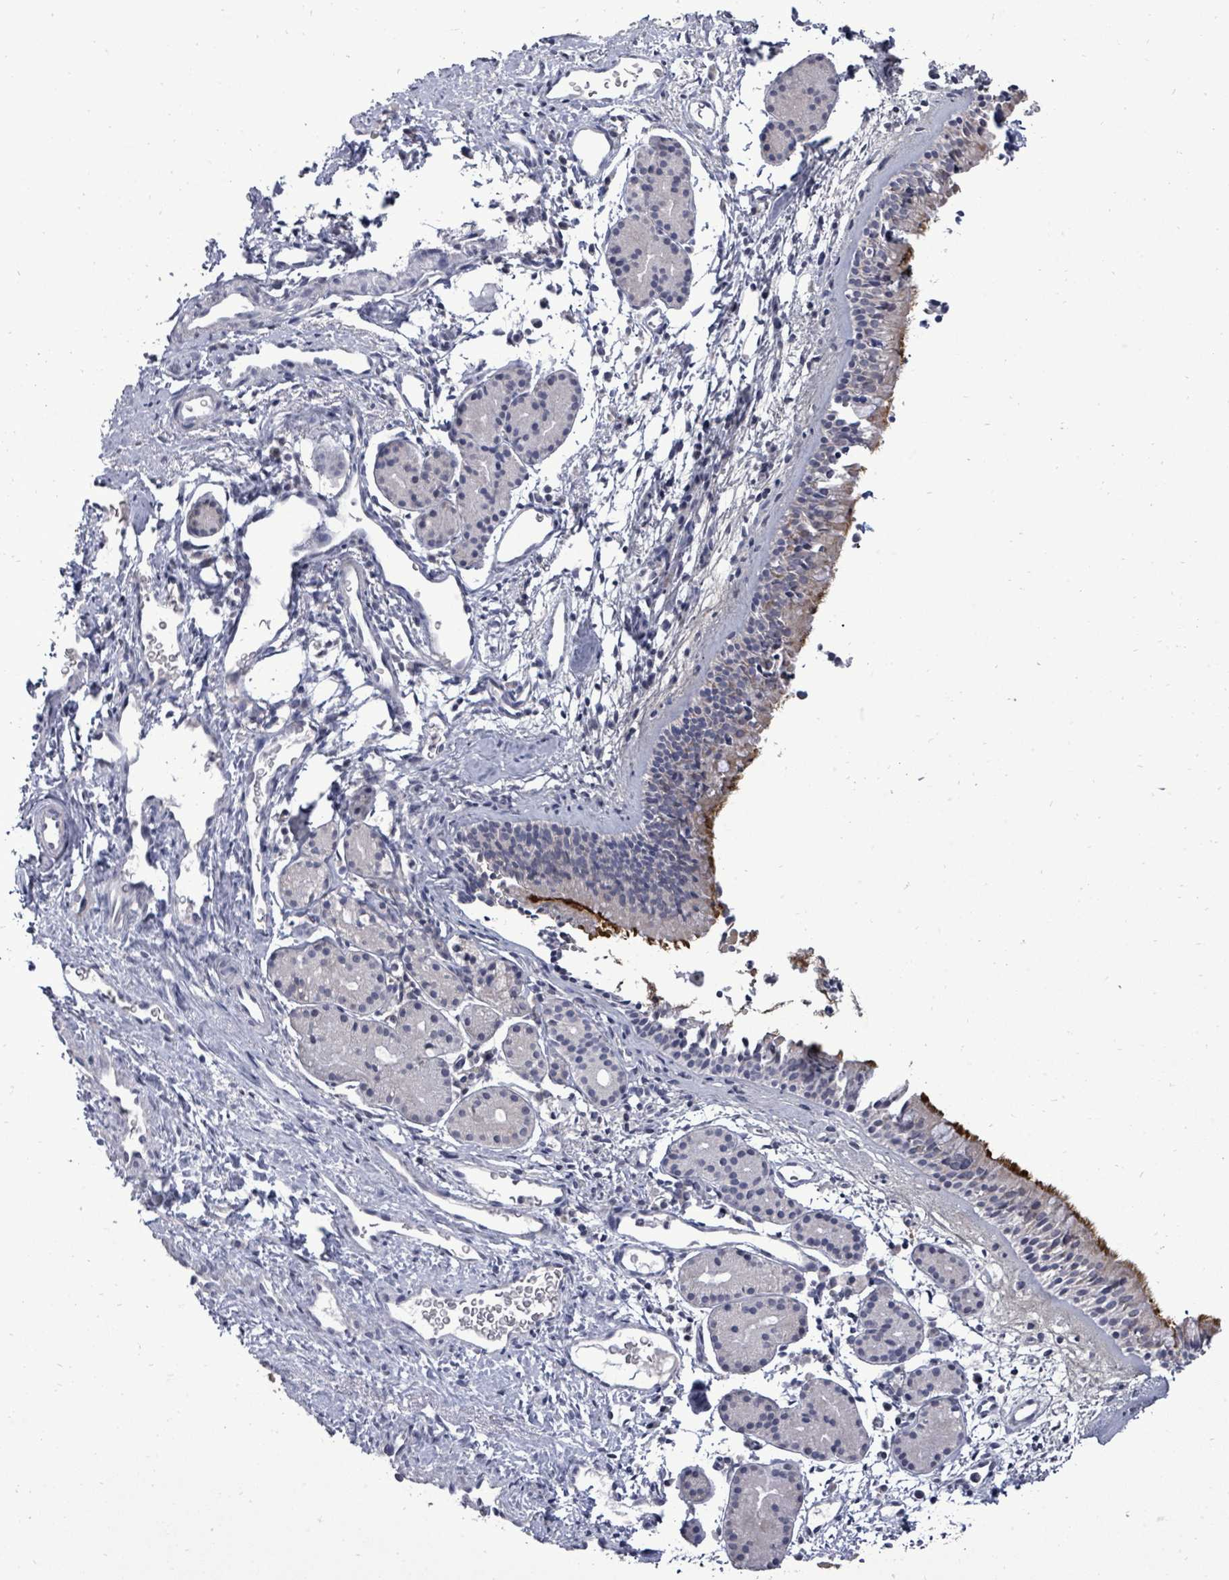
{"staining": {"intensity": "strong", "quantity": "<25%", "location": "cytoplasmic/membranous"}, "tissue": "nasopharynx", "cell_type": "Respiratory epithelial cells", "image_type": "normal", "snomed": [{"axis": "morphology", "description": "Normal tissue, NOS"}, {"axis": "topography", "description": "Nasopharynx"}], "caption": "Brown immunohistochemical staining in unremarkable nasopharynx exhibits strong cytoplasmic/membranous positivity in about <25% of respiratory epithelial cells. (DAB = brown stain, brightfield microscopy at high magnification).", "gene": "POMGNT2", "patient": {"sex": "male", "age": 82}}